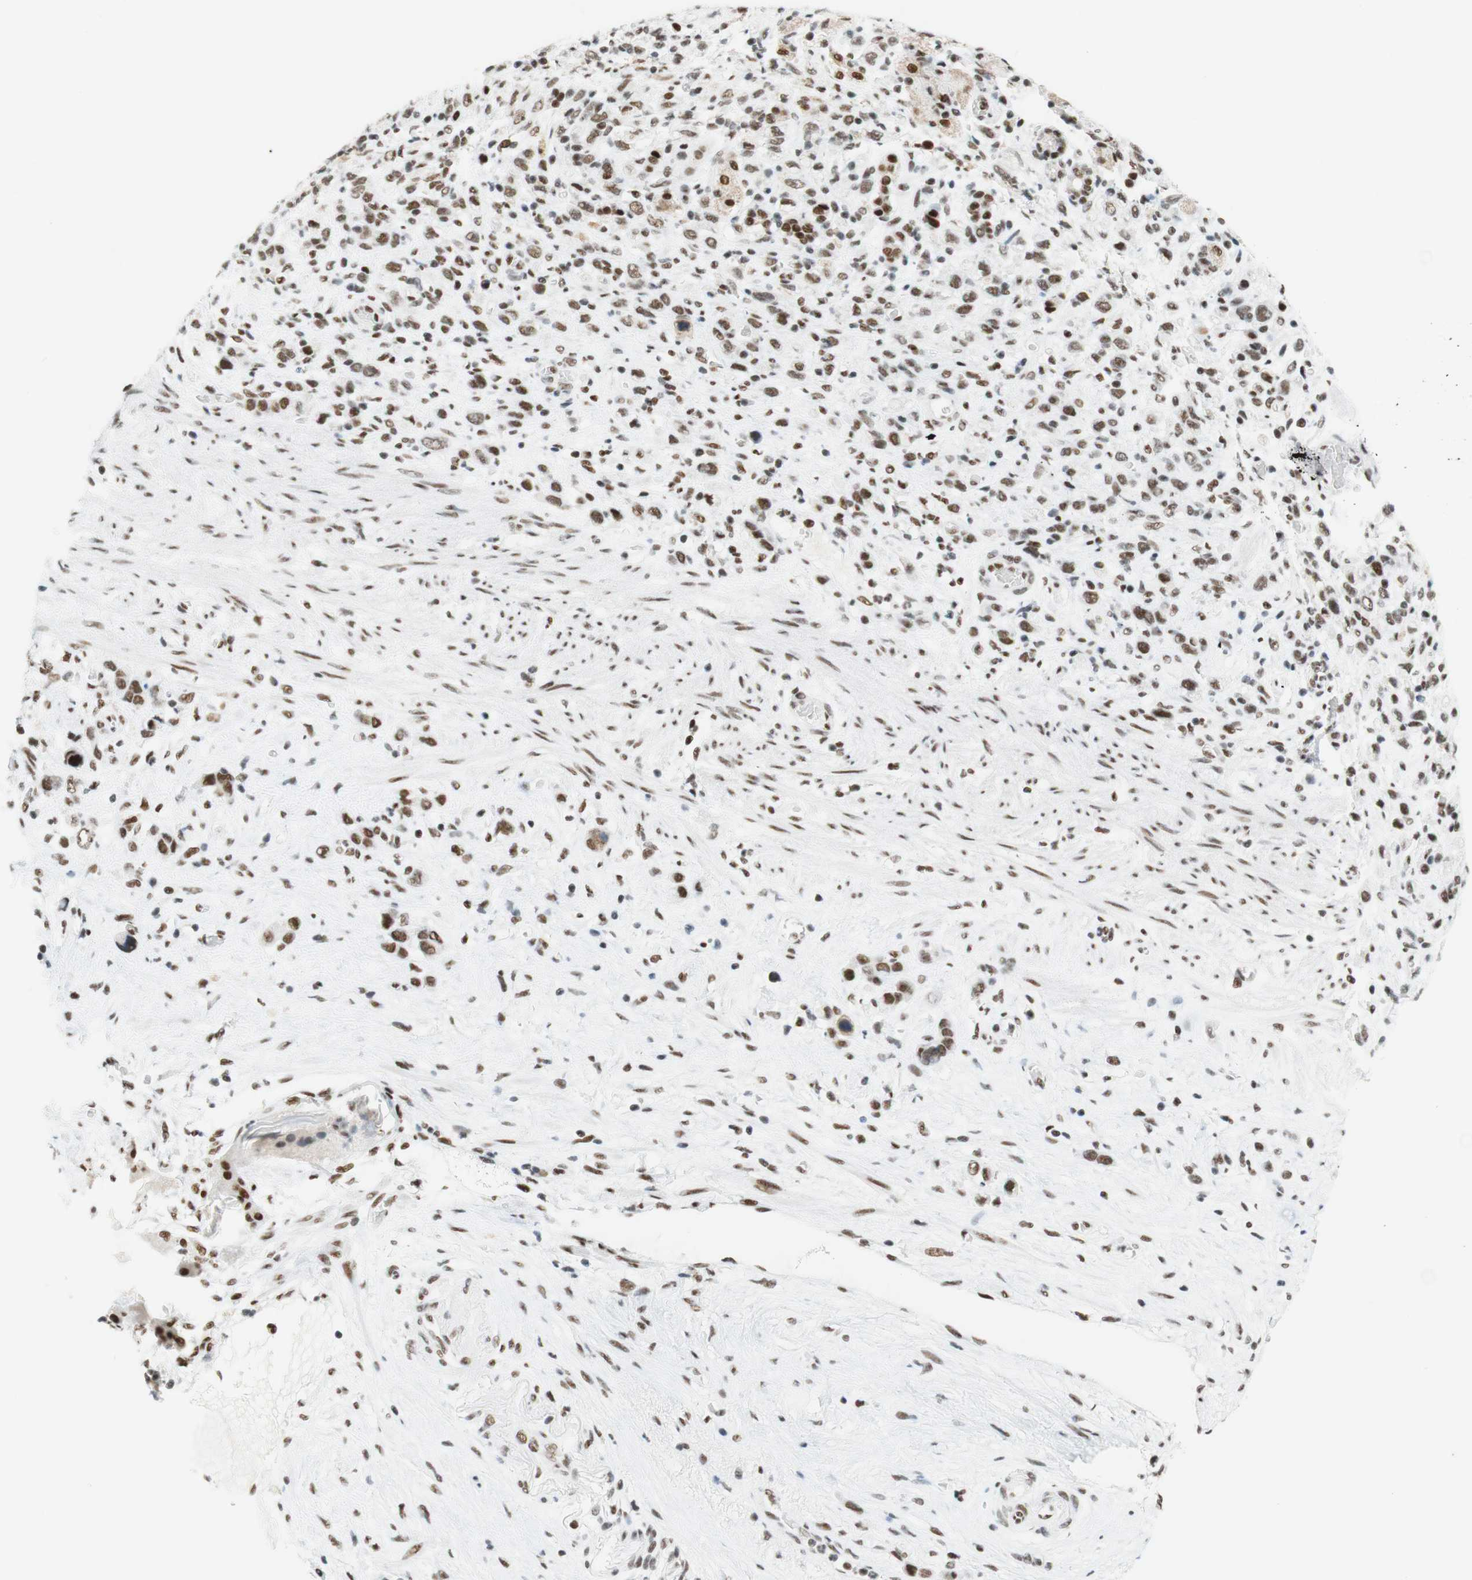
{"staining": {"intensity": "strong", "quantity": "25%-75%", "location": "nuclear"}, "tissue": "stomach cancer", "cell_type": "Tumor cells", "image_type": "cancer", "snomed": [{"axis": "morphology", "description": "Adenocarcinoma, NOS"}, {"axis": "morphology", "description": "Adenocarcinoma, High grade"}, {"axis": "topography", "description": "Stomach, upper"}, {"axis": "topography", "description": "Stomach, lower"}], "caption": "A brown stain labels strong nuclear staining of a protein in stomach cancer tumor cells.", "gene": "RNF20", "patient": {"sex": "female", "age": 65}}